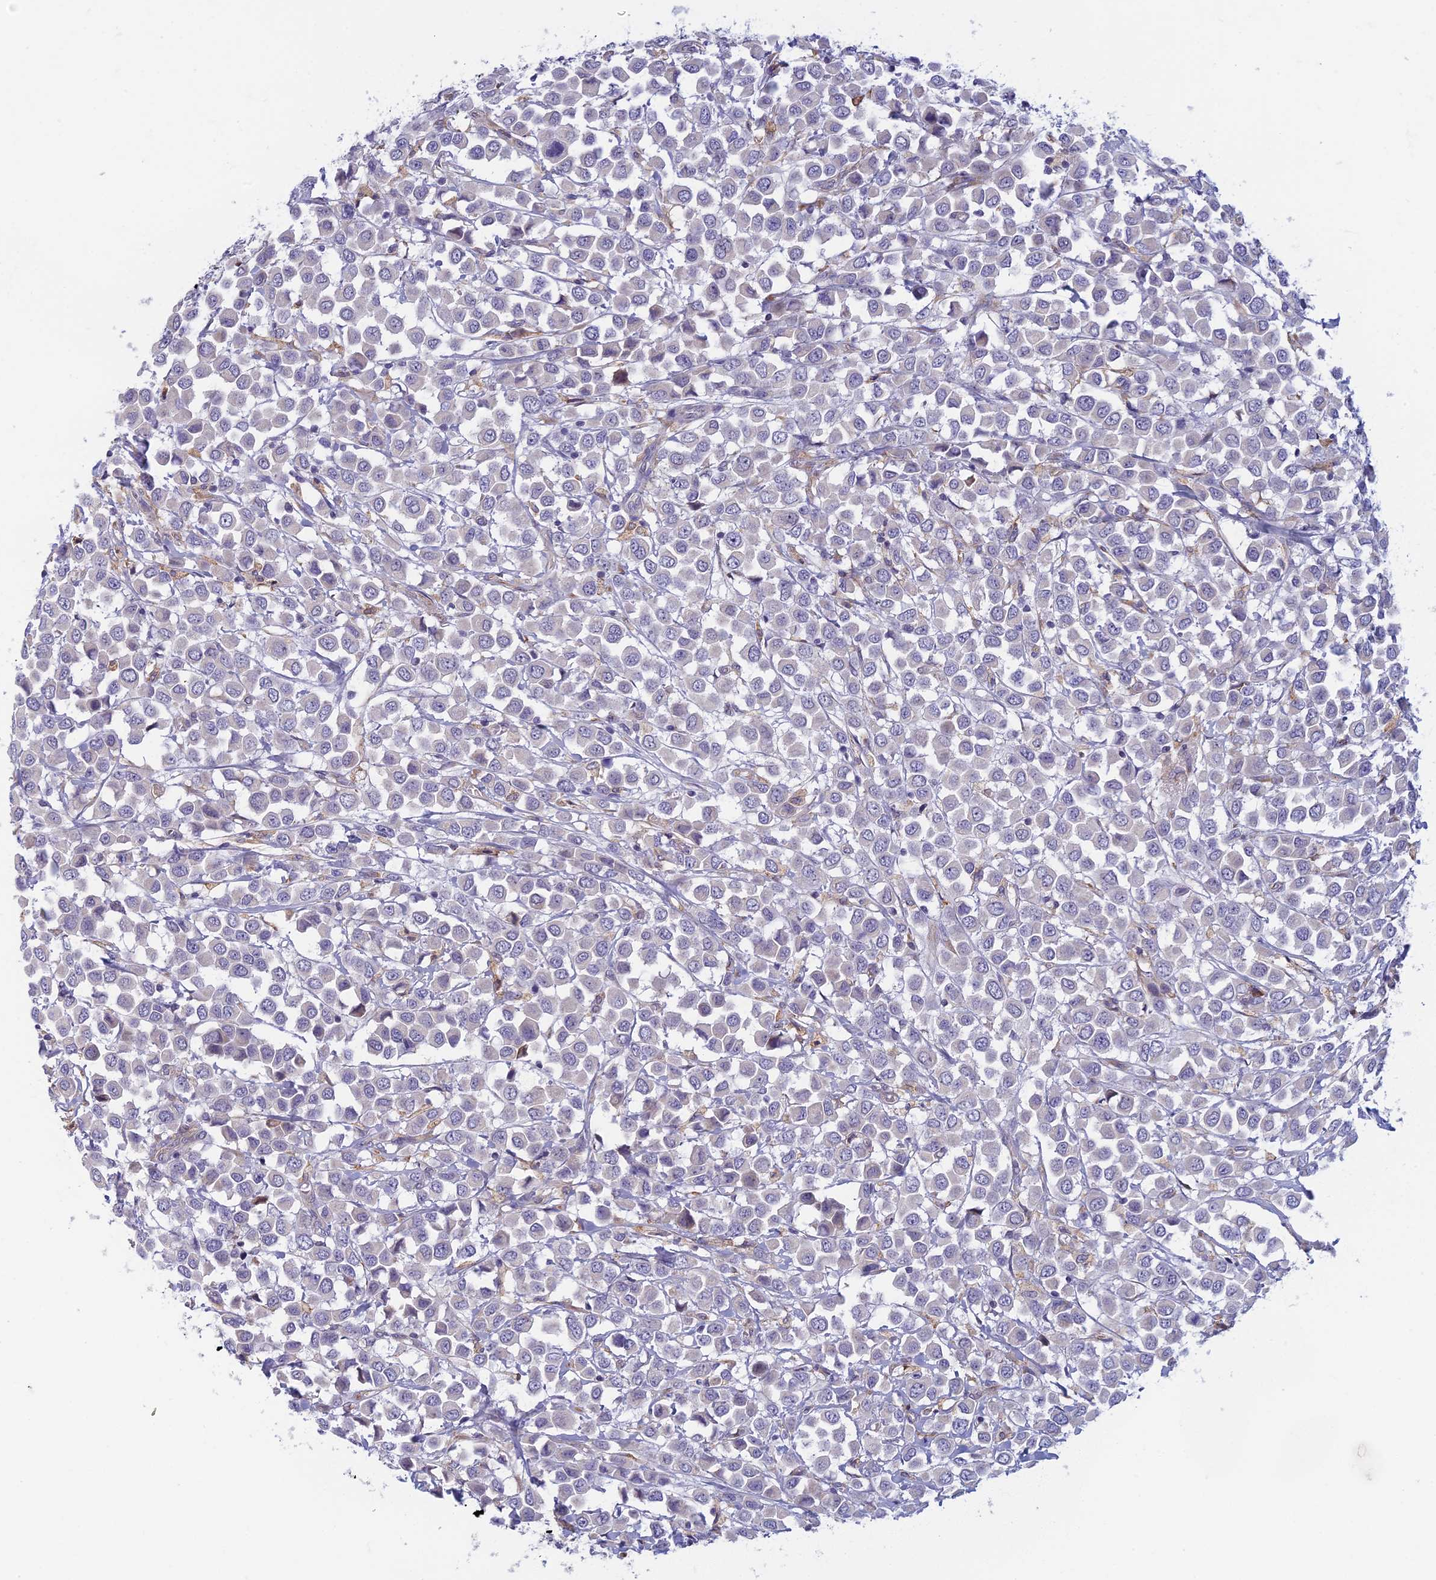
{"staining": {"intensity": "negative", "quantity": "none", "location": "none"}, "tissue": "breast cancer", "cell_type": "Tumor cells", "image_type": "cancer", "snomed": [{"axis": "morphology", "description": "Duct carcinoma"}, {"axis": "topography", "description": "Breast"}], "caption": "DAB immunohistochemical staining of breast invasive ductal carcinoma exhibits no significant positivity in tumor cells.", "gene": "DDX51", "patient": {"sex": "female", "age": 61}}